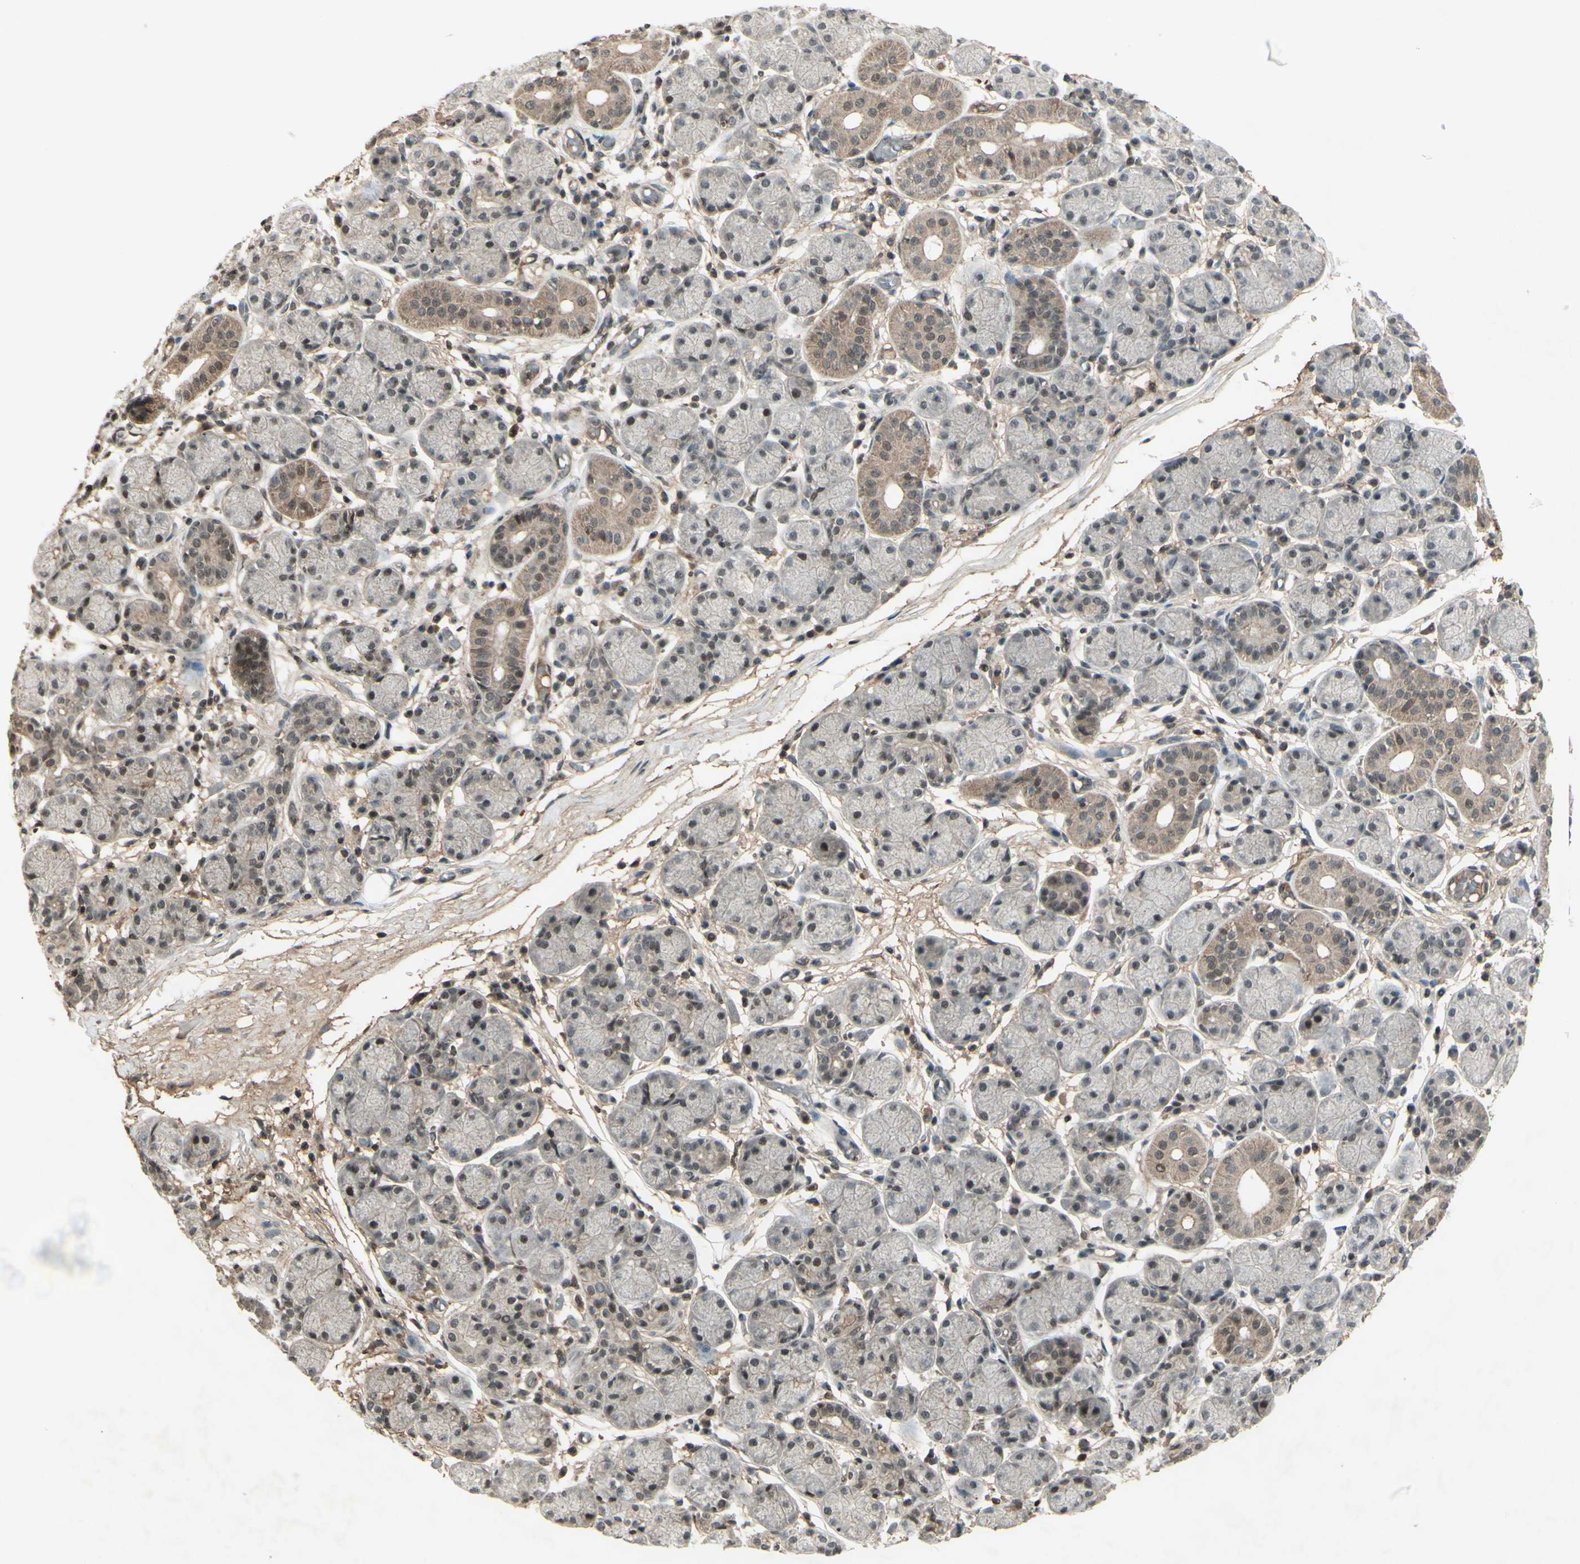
{"staining": {"intensity": "moderate", "quantity": "25%-75%", "location": "nuclear"}, "tissue": "salivary gland", "cell_type": "Glandular cells", "image_type": "normal", "snomed": [{"axis": "morphology", "description": "Normal tissue, NOS"}, {"axis": "topography", "description": "Salivary gland"}], "caption": "Glandular cells exhibit medium levels of moderate nuclear positivity in about 25%-75% of cells in normal human salivary gland.", "gene": "SNW1", "patient": {"sex": "female", "age": 24}}